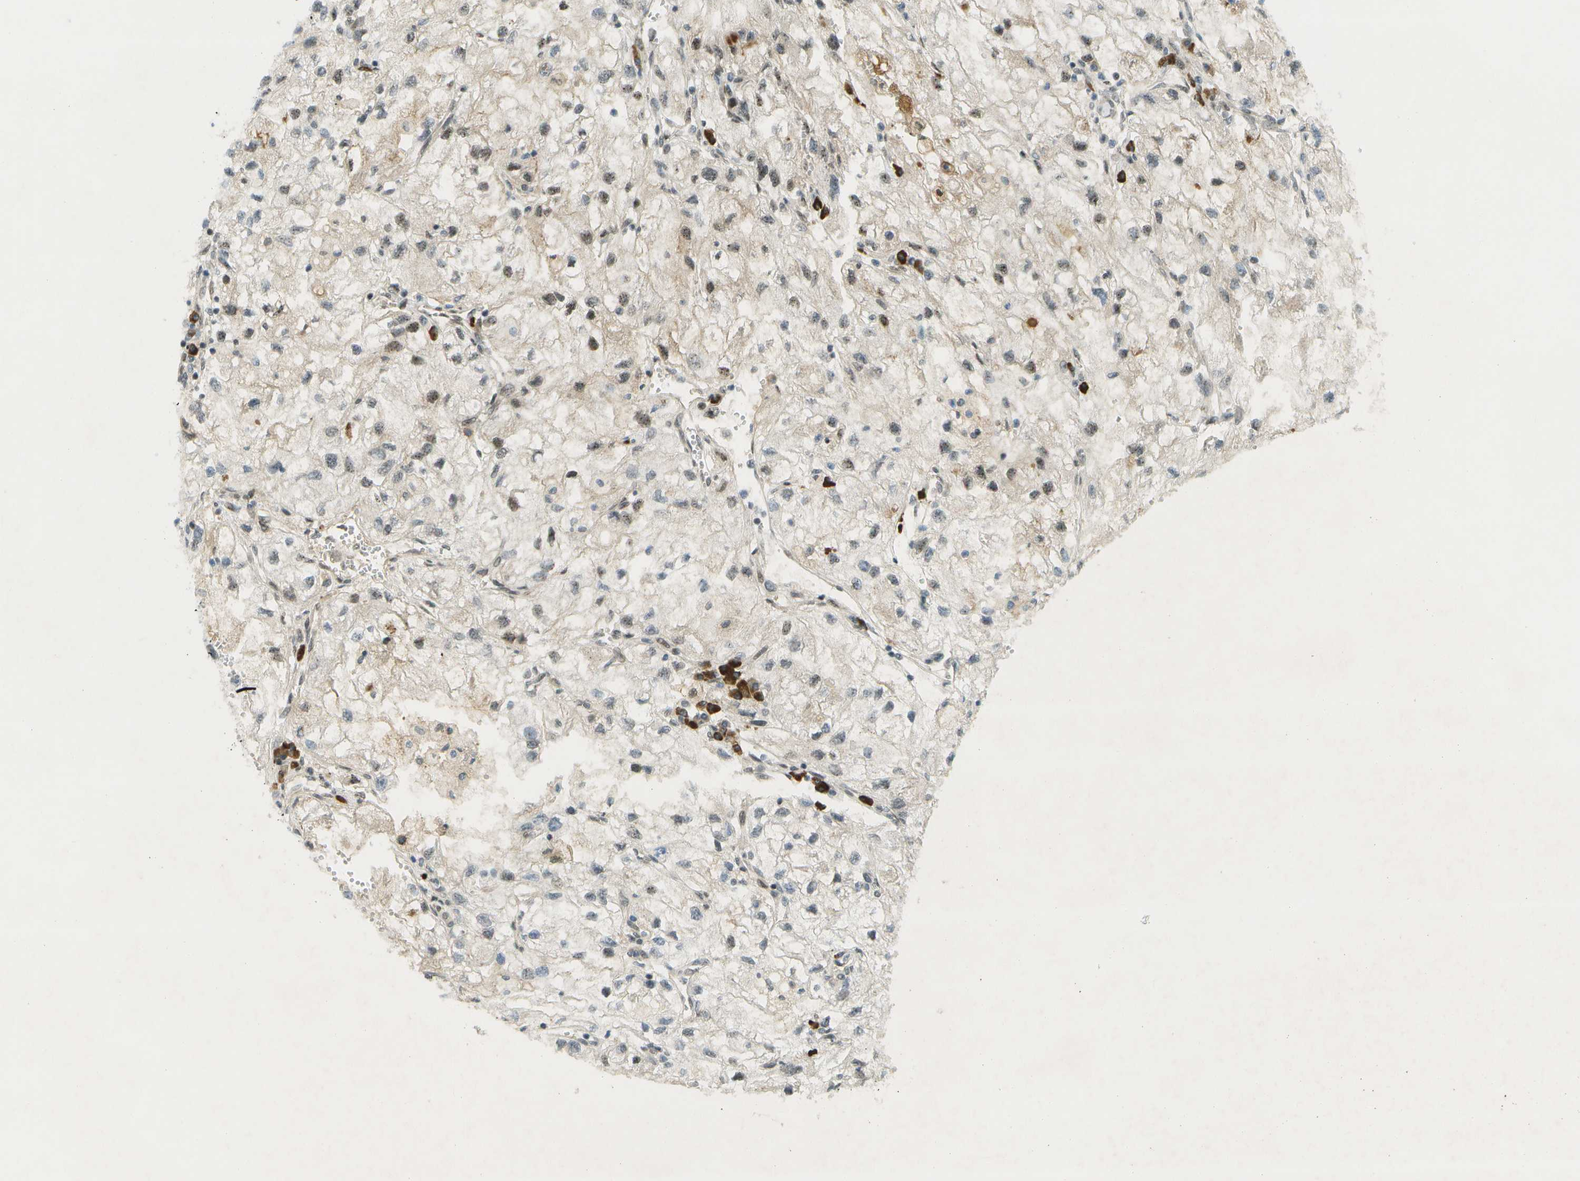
{"staining": {"intensity": "weak", "quantity": ">75%", "location": "nuclear"}, "tissue": "renal cancer", "cell_type": "Tumor cells", "image_type": "cancer", "snomed": [{"axis": "morphology", "description": "Adenocarcinoma, NOS"}, {"axis": "topography", "description": "Kidney"}], "caption": "Weak nuclear protein staining is present in approximately >75% of tumor cells in renal adenocarcinoma.", "gene": "CACNB4", "patient": {"sex": "female", "age": 70}}